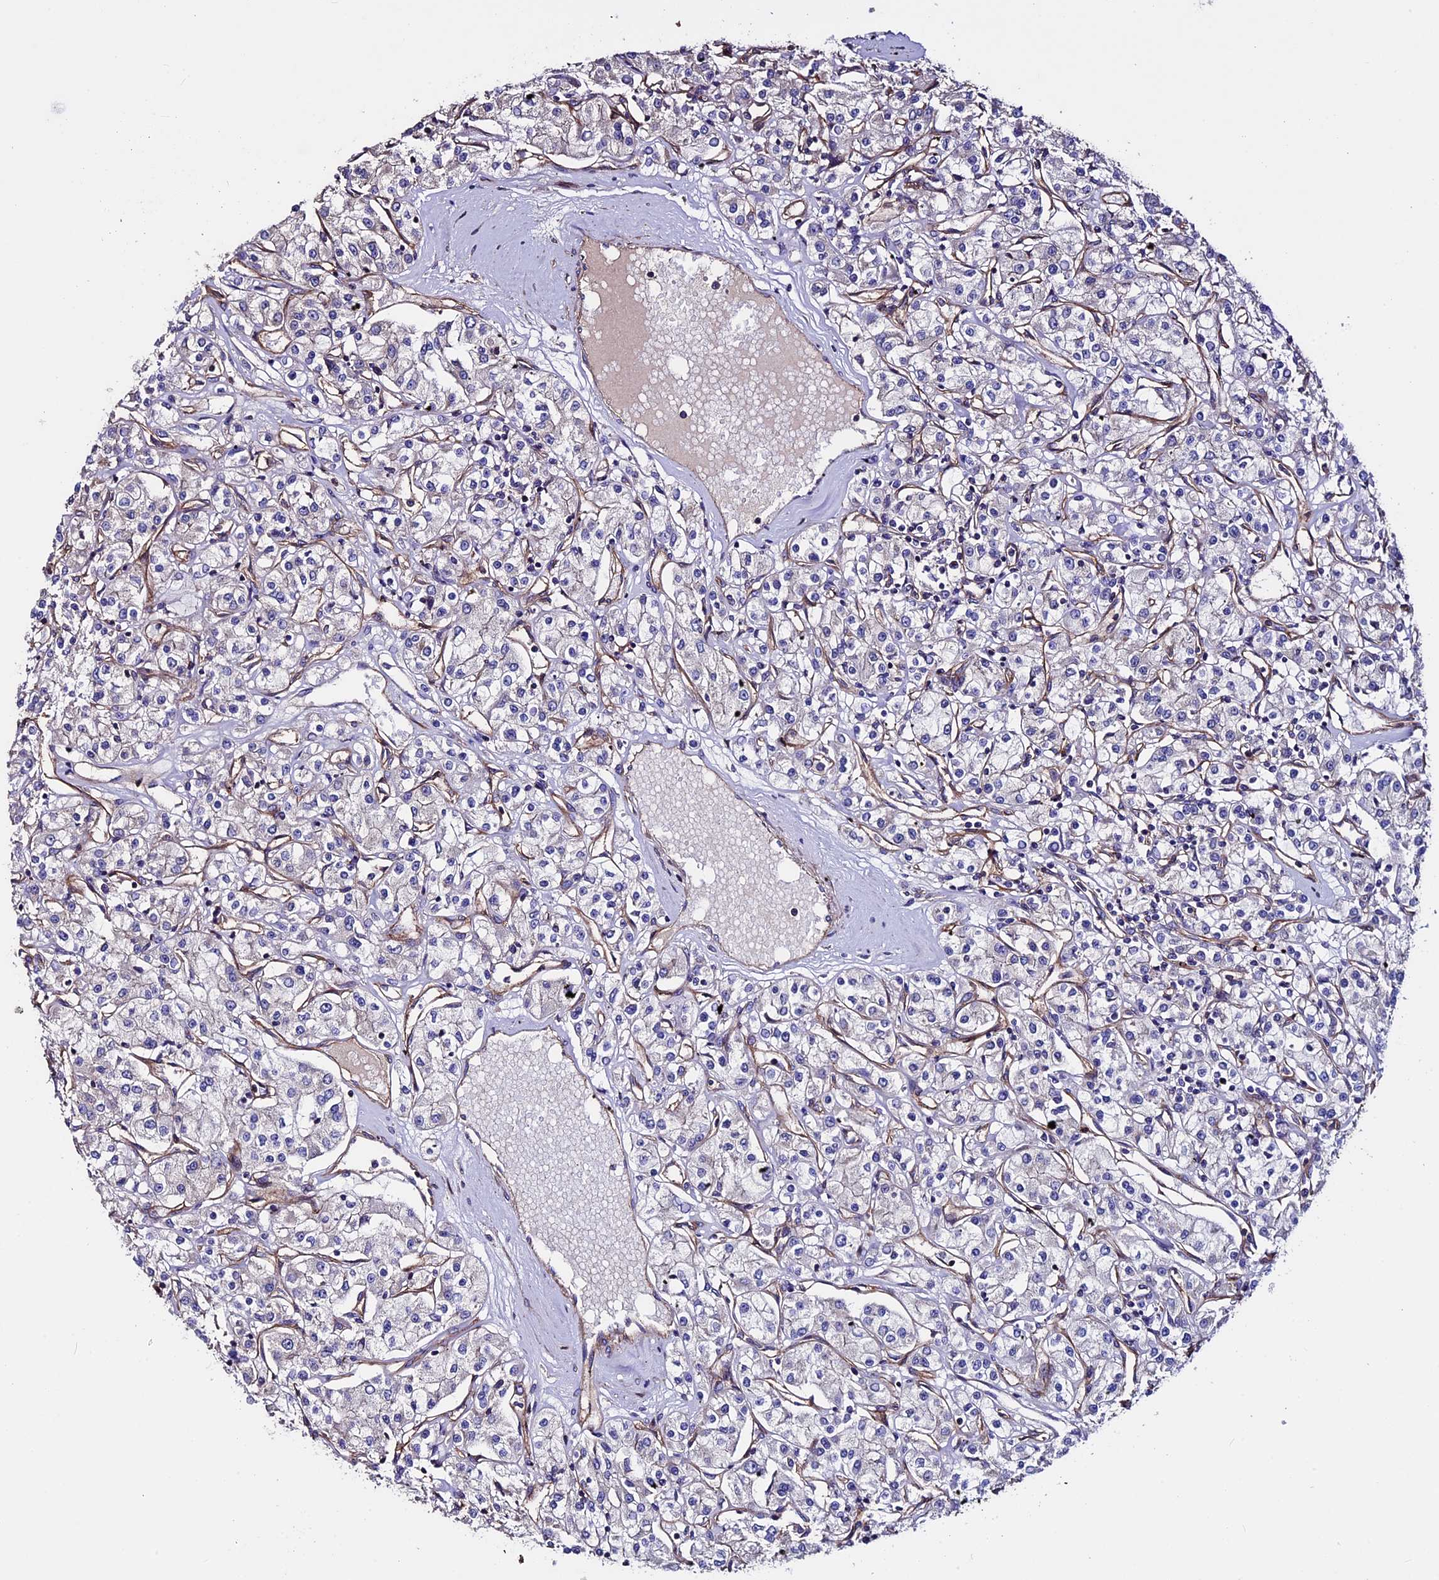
{"staining": {"intensity": "negative", "quantity": "none", "location": "none"}, "tissue": "renal cancer", "cell_type": "Tumor cells", "image_type": "cancer", "snomed": [{"axis": "morphology", "description": "Adenocarcinoma, NOS"}, {"axis": "topography", "description": "Kidney"}], "caption": "This is an immunohistochemistry (IHC) micrograph of renal adenocarcinoma. There is no expression in tumor cells.", "gene": "EVA1B", "patient": {"sex": "female", "age": 59}}